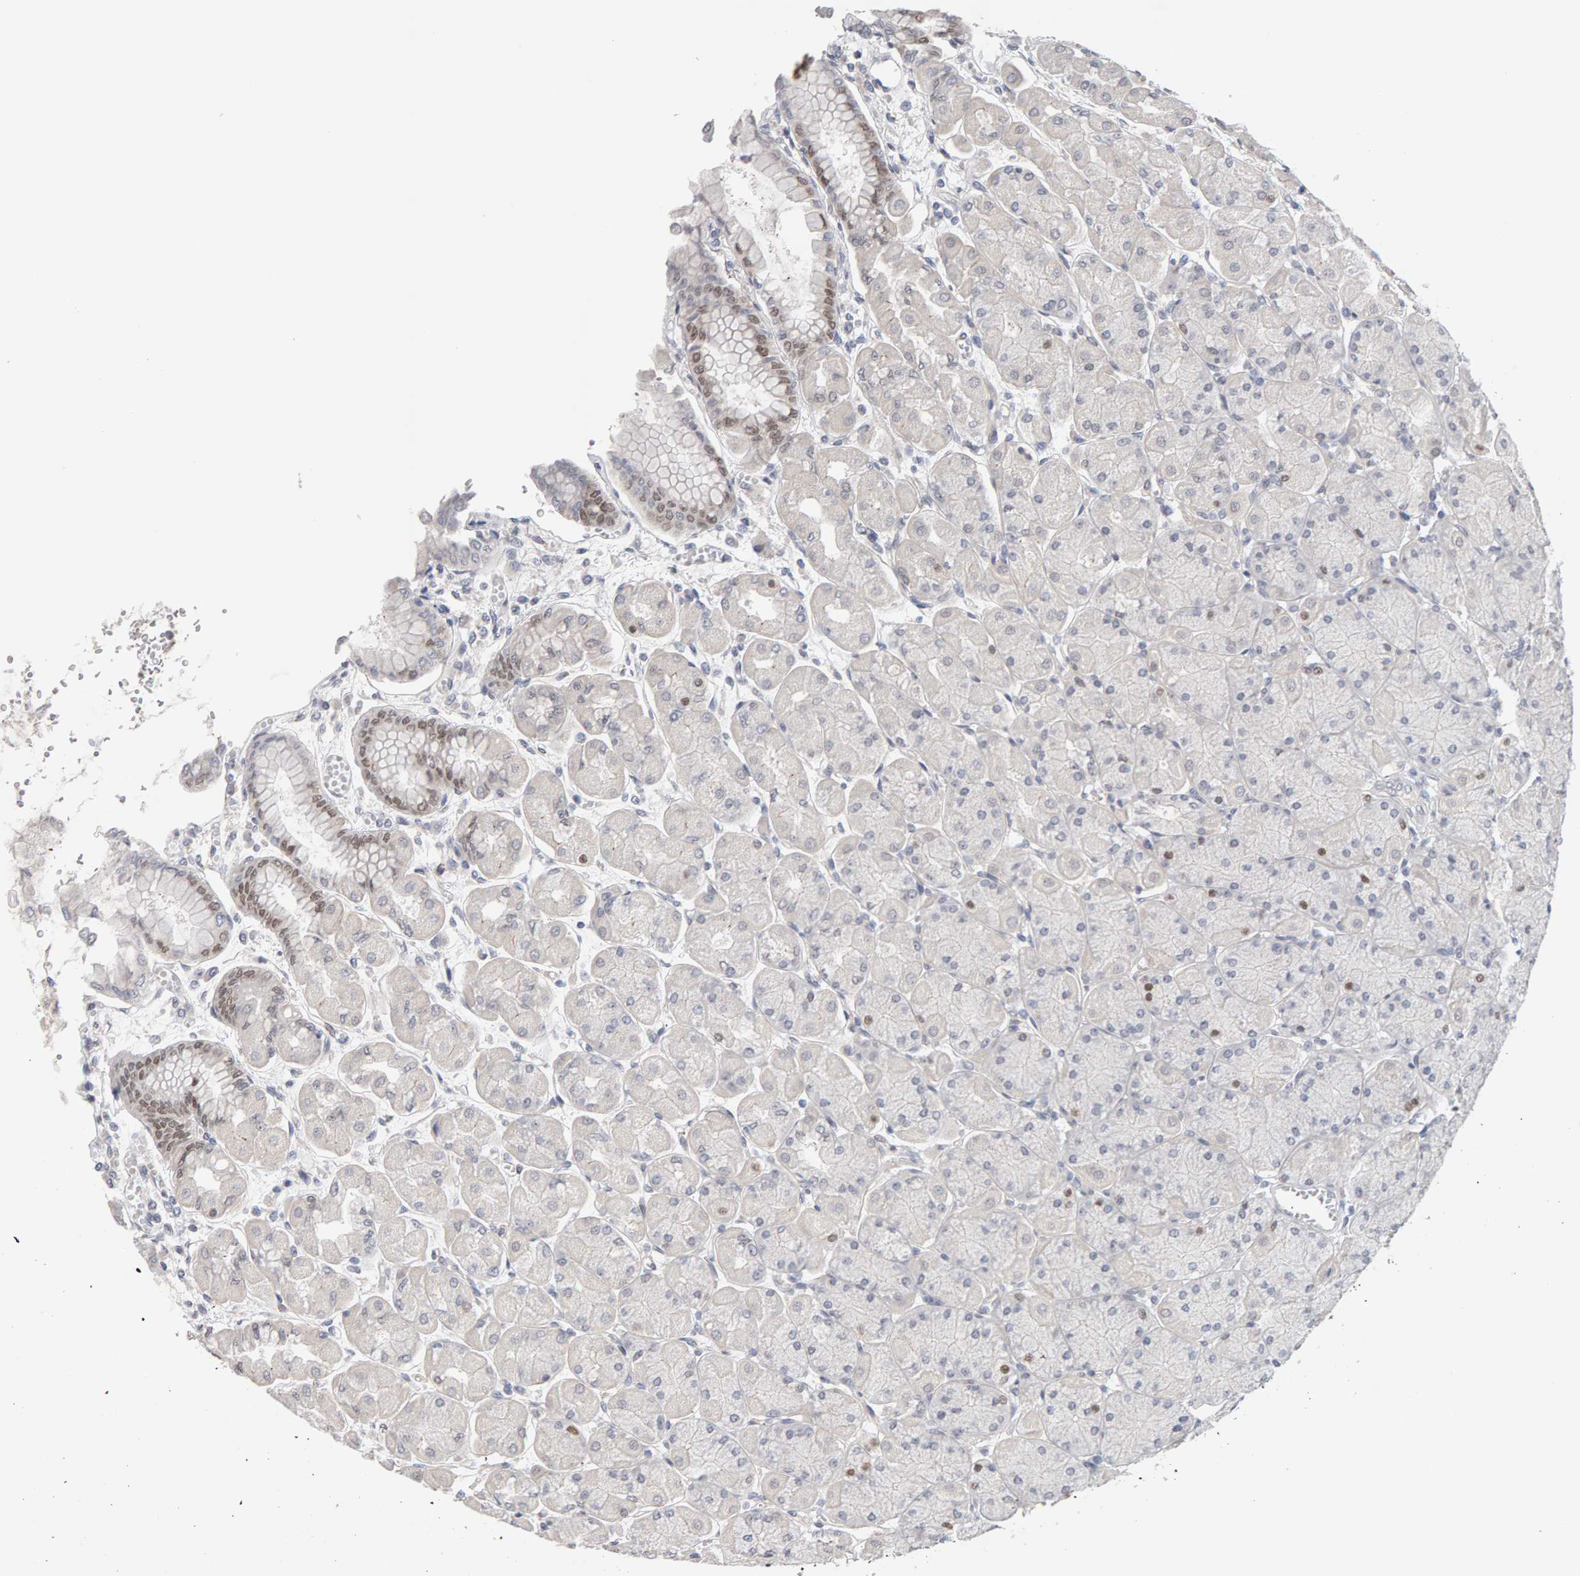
{"staining": {"intensity": "strong", "quantity": "25%-75%", "location": "nuclear"}, "tissue": "stomach", "cell_type": "Glandular cells", "image_type": "normal", "snomed": [{"axis": "morphology", "description": "Normal tissue, NOS"}, {"axis": "topography", "description": "Stomach, upper"}], "caption": "Stomach stained for a protein (brown) shows strong nuclear positive expression in about 25%-75% of glandular cells.", "gene": "HNF4A", "patient": {"sex": "female", "age": 56}}